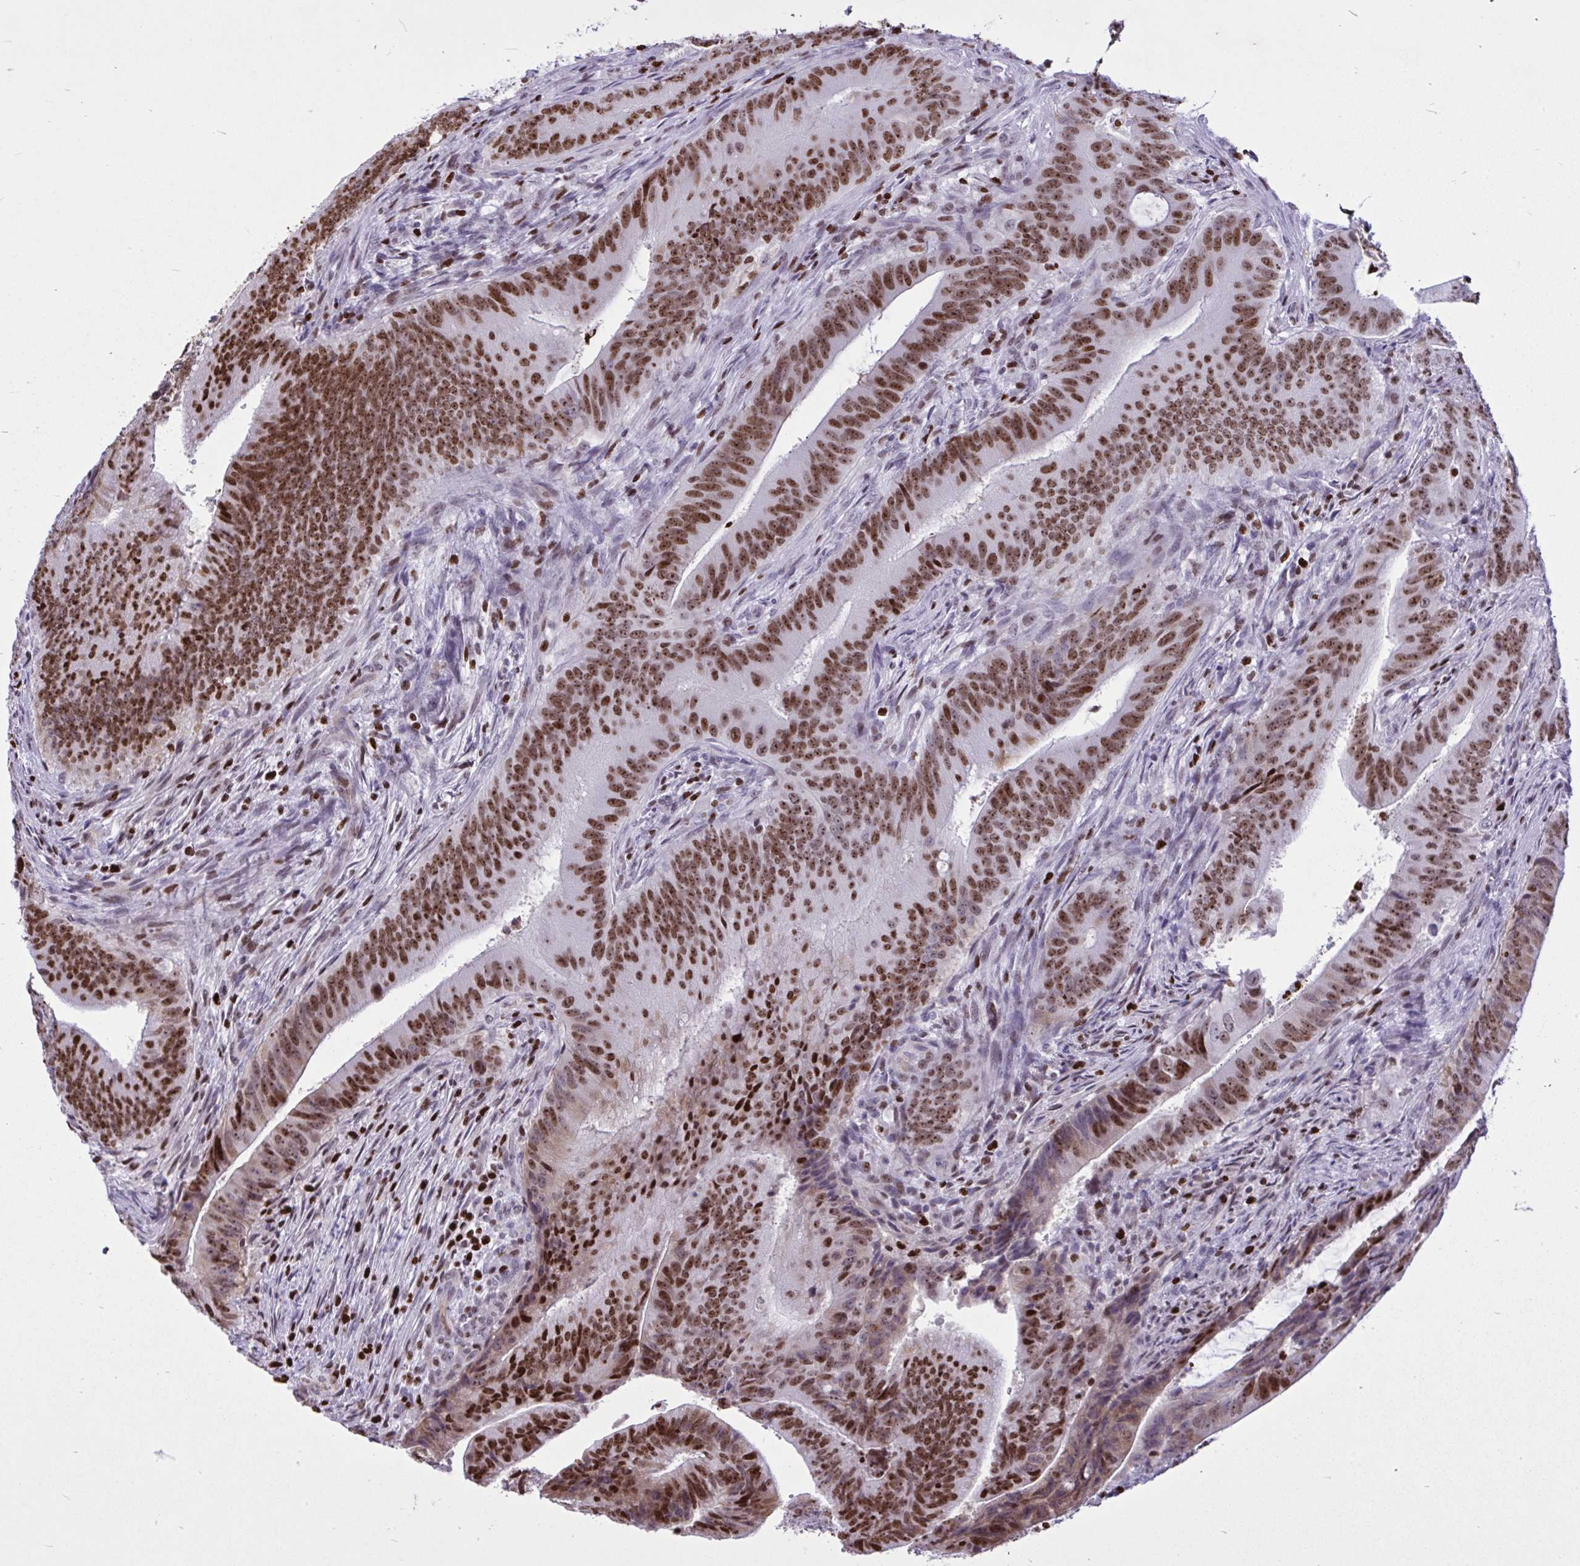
{"staining": {"intensity": "moderate", "quantity": ">75%", "location": "nuclear"}, "tissue": "colorectal cancer", "cell_type": "Tumor cells", "image_type": "cancer", "snomed": [{"axis": "morphology", "description": "Adenocarcinoma, NOS"}, {"axis": "topography", "description": "Colon"}], "caption": "About >75% of tumor cells in colorectal adenocarcinoma exhibit moderate nuclear protein expression as visualized by brown immunohistochemical staining.", "gene": "HMGB2", "patient": {"sex": "female", "age": 43}}